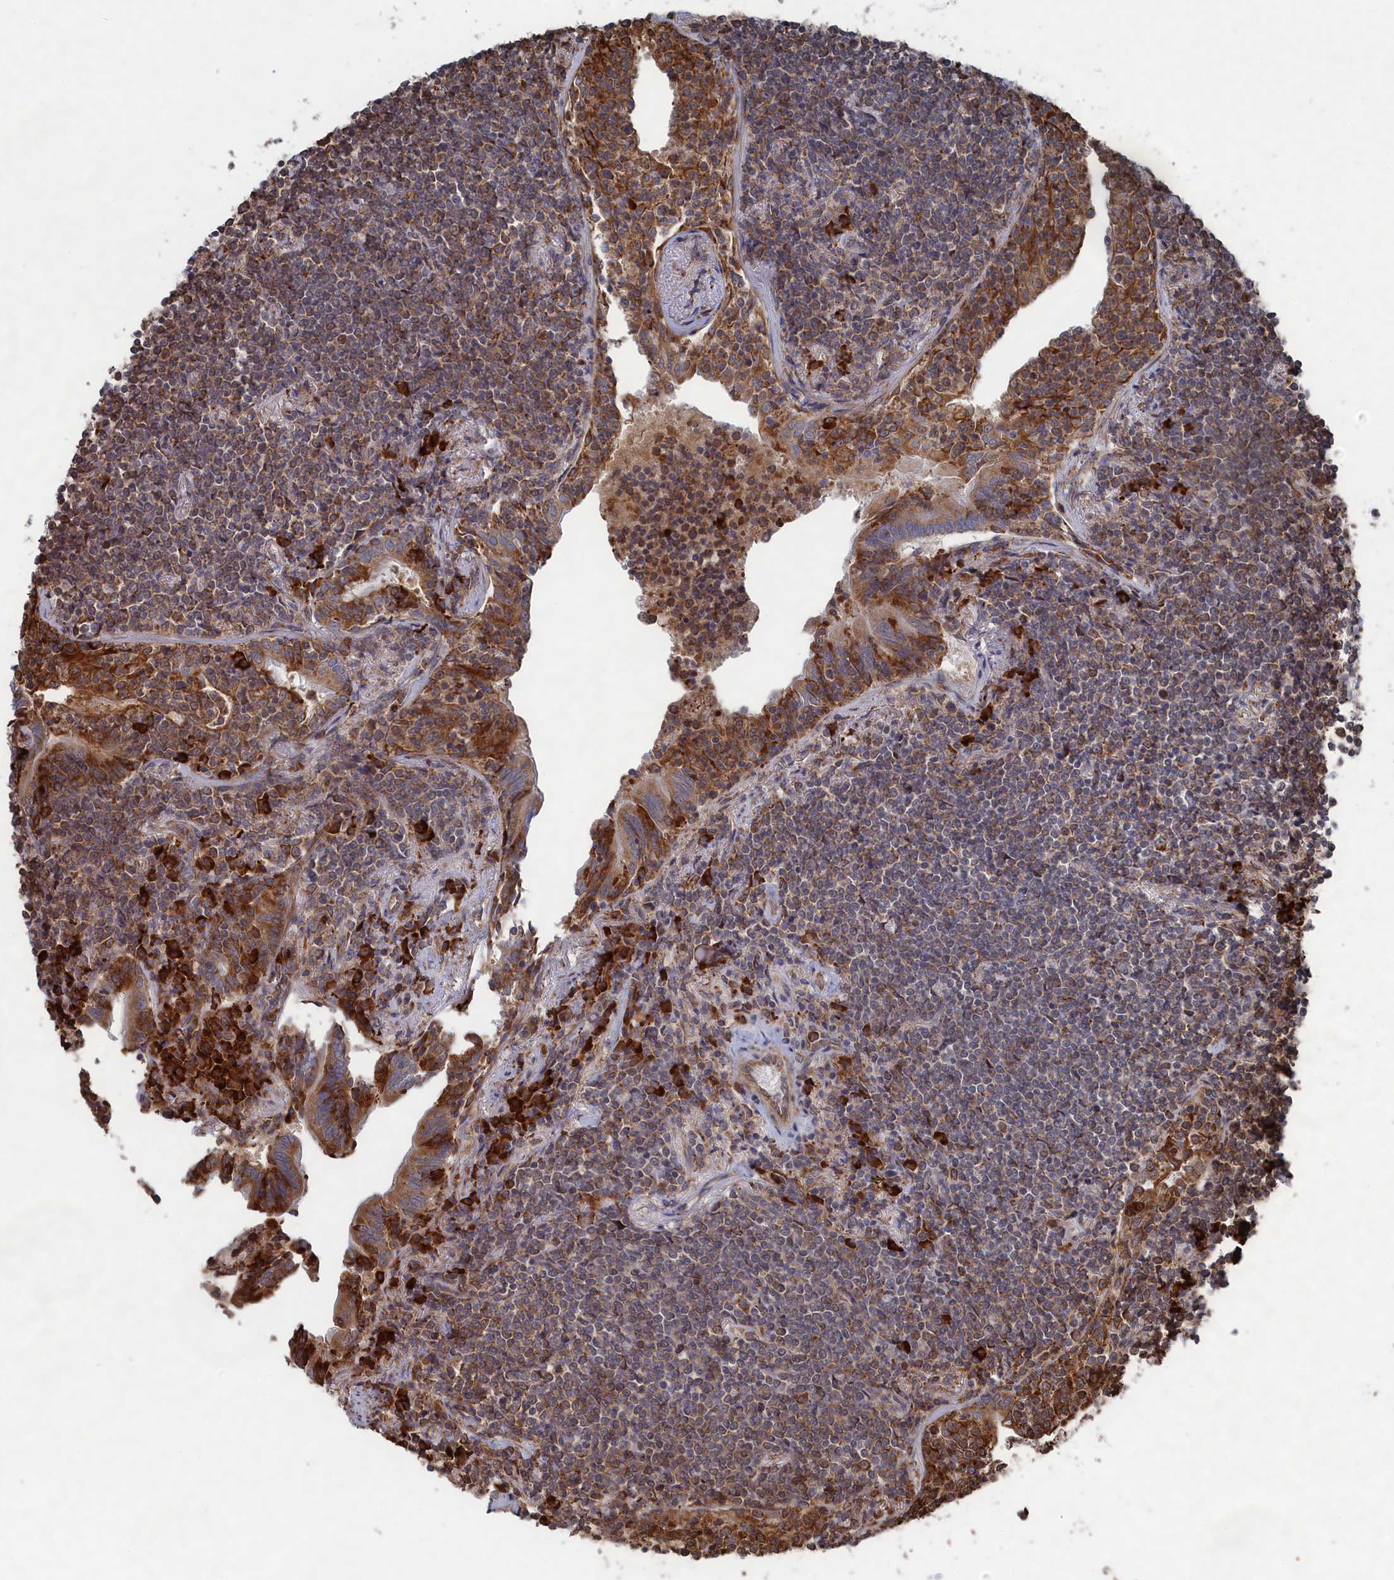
{"staining": {"intensity": "moderate", "quantity": "25%-75%", "location": "cytoplasmic/membranous"}, "tissue": "lymphoma", "cell_type": "Tumor cells", "image_type": "cancer", "snomed": [{"axis": "morphology", "description": "Malignant lymphoma, non-Hodgkin's type, Low grade"}, {"axis": "topography", "description": "Lung"}], "caption": "High-power microscopy captured an immunohistochemistry (IHC) photomicrograph of low-grade malignant lymphoma, non-Hodgkin's type, revealing moderate cytoplasmic/membranous expression in about 25%-75% of tumor cells. (IHC, brightfield microscopy, high magnification).", "gene": "BPIFB6", "patient": {"sex": "female", "age": 71}}